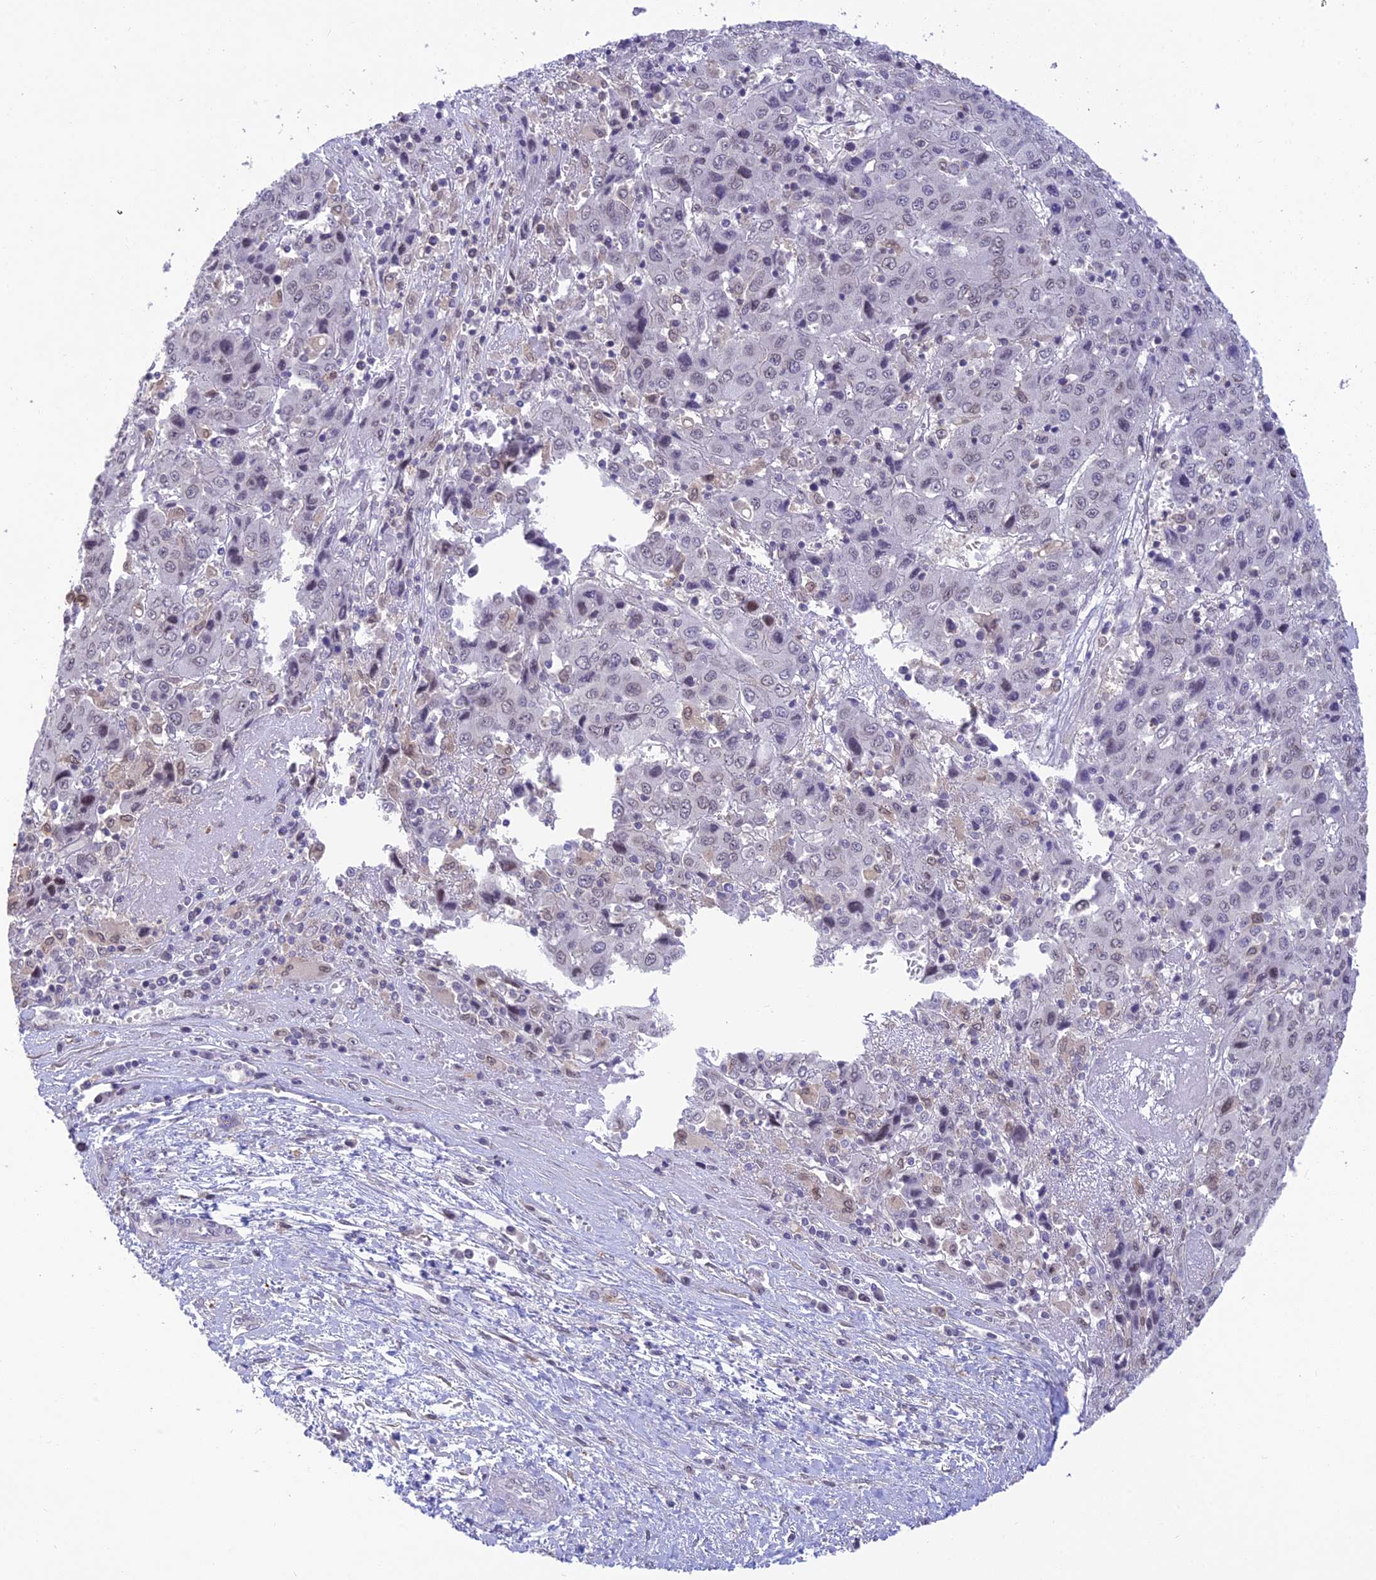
{"staining": {"intensity": "negative", "quantity": "none", "location": "none"}, "tissue": "liver cancer", "cell_type": "Tumor cells", "image_type": "cancer", "snomed": [{"axis": "morphology", "description": "Carcinoma, Hepatocellular, NOS"}, {"axis": "topography", "description": "Liver"}], "caption": "Human liver cancer (hepatocellular carcinoma) stained for a protein using immunohistochemistry displays no staining in tumor cells.", "gene": "BMT2", "patient": {"sex": "female", "age": 53}}